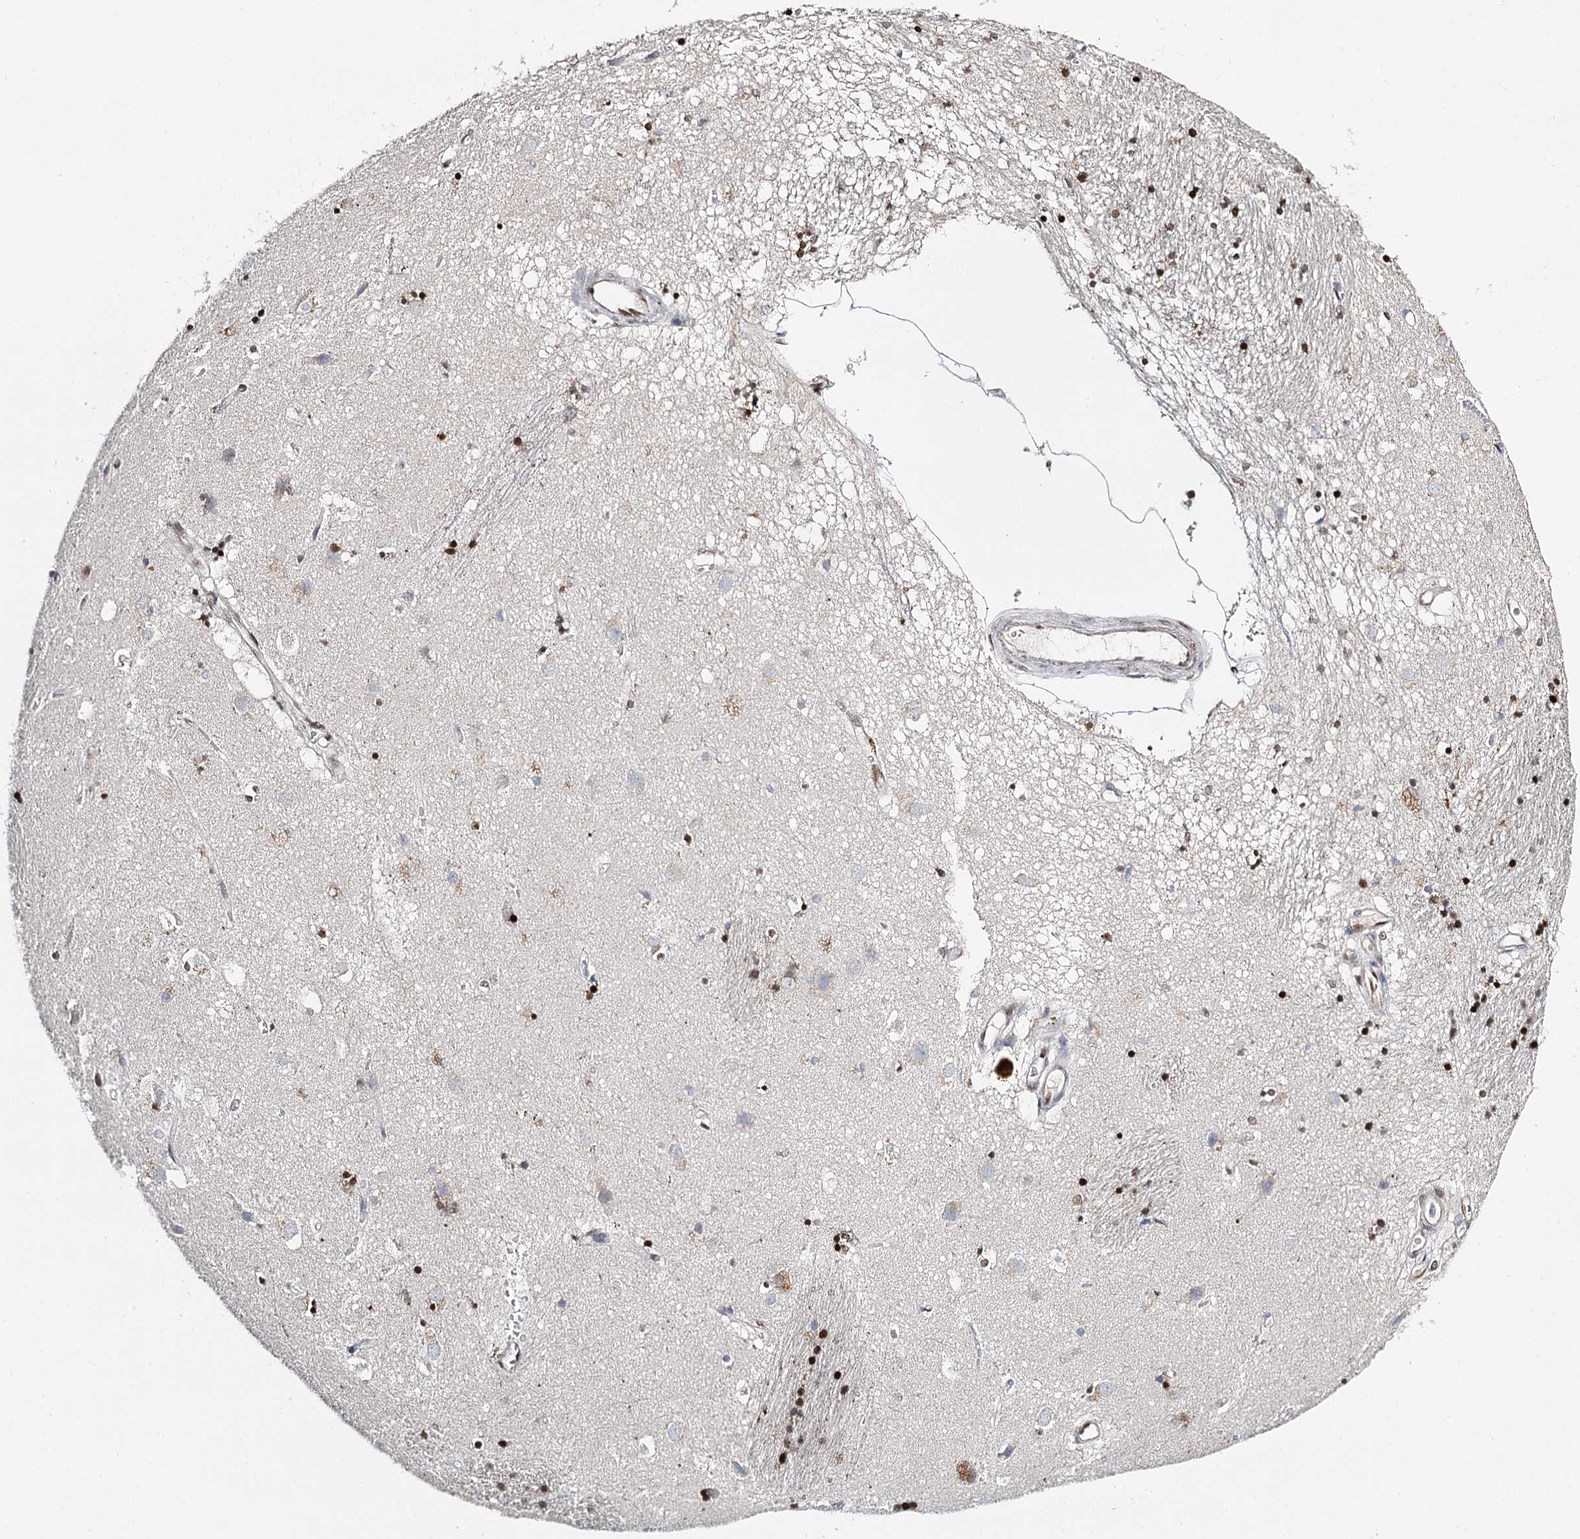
{"staining": {"intensity": "strong", "quantity": "25%-75%", "location": "nuclear"}, "tissue": "caudate", "cell_type": "Glial cells", "image_type": "normal", "snomed": [{"axis": "morphology", "description": "Normal tissue, NOS"}, {"axis": "topography", "description": "Lateral ventricle wall"}], "caption": "IHC histopathology image of unremarkable caudate: human caudate stained using IHC reveals high levels of strong protein expression localized specifically in the nuclear of glial cells, appearing as a nuclear brown color.", "gene": "RPS27A", "patient": {"sex": "male", "age": 70}}